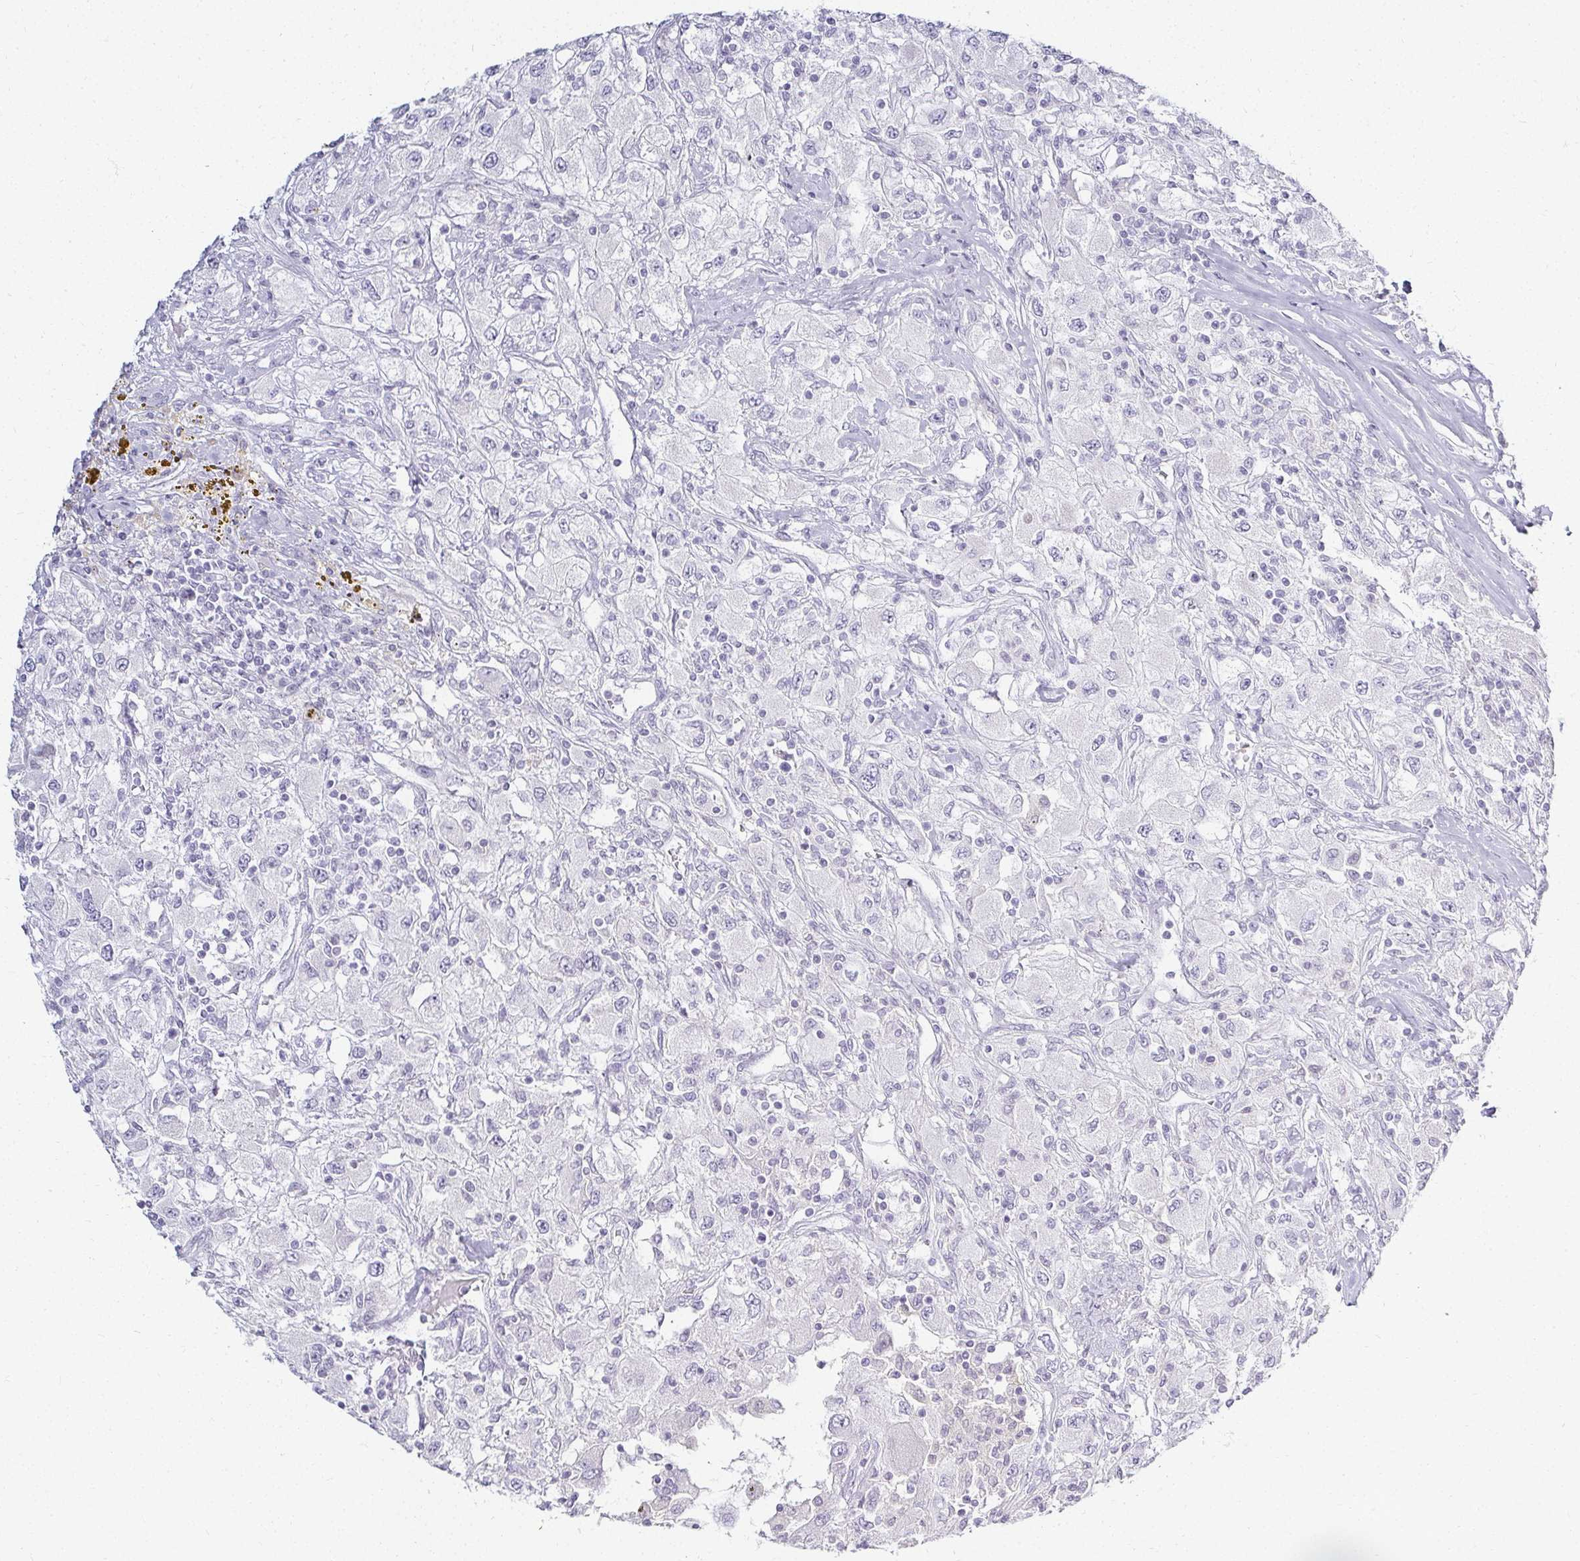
{"staining": {"intensity": "negative", "quantity": "none", "location": "none"}, "tissue": "renal cancer", "cell_type": "Tumor cells", "image_type": "cancer", "snomed": [{"axis": "morphology", "description": "Adenocarcinoma, NOS"}, {"axis": "topography", "description": "Kidney"}], "caption": "Human renal cancer (adenocarcinoma) stained for a protein using IHC demonstrates no staining in tumor cells.", "gene": "ACAN", "patient": {"sex": "female", "age": 67}}